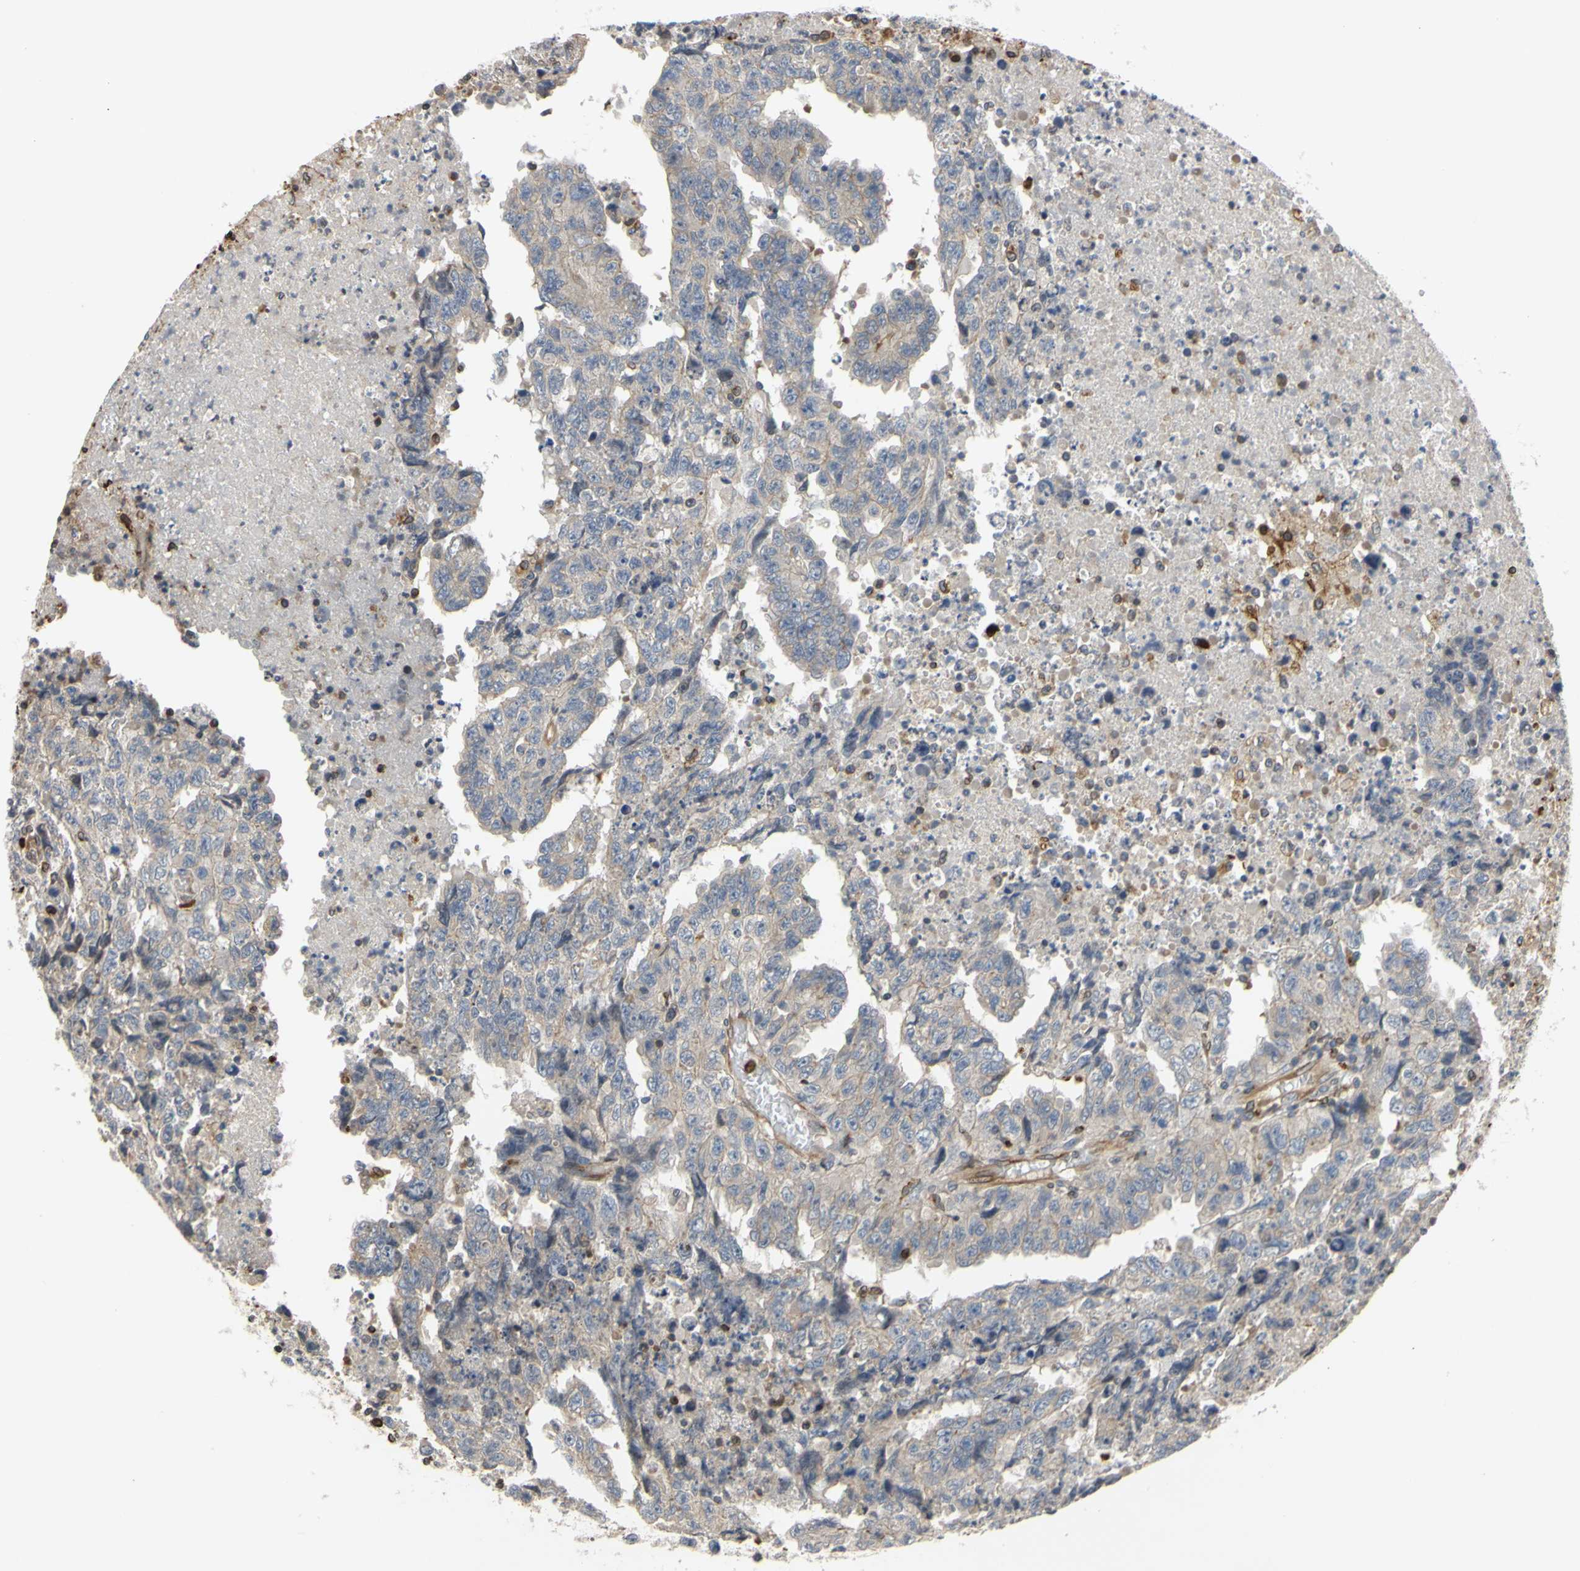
{"staining": {"intensity": "negative", "quantity": "none", "location": "none"}, "tissue": "testis cancer", "cell_type": "Tumor cells", "image_type": "cancer", "snomed": [{"axis": "morphology", "description": "Necrosis, NOS"}, {"axis": "morphology", "description": "Carcinoma, Embryonal, NOS"}, {"axis": "topography", "description": "Testis"}], "caption": "Tumor cells are negative for protein expression in human testis cancer.", "gene": "PLXNA2", "patient": {"sex": "male", "age": 19}}